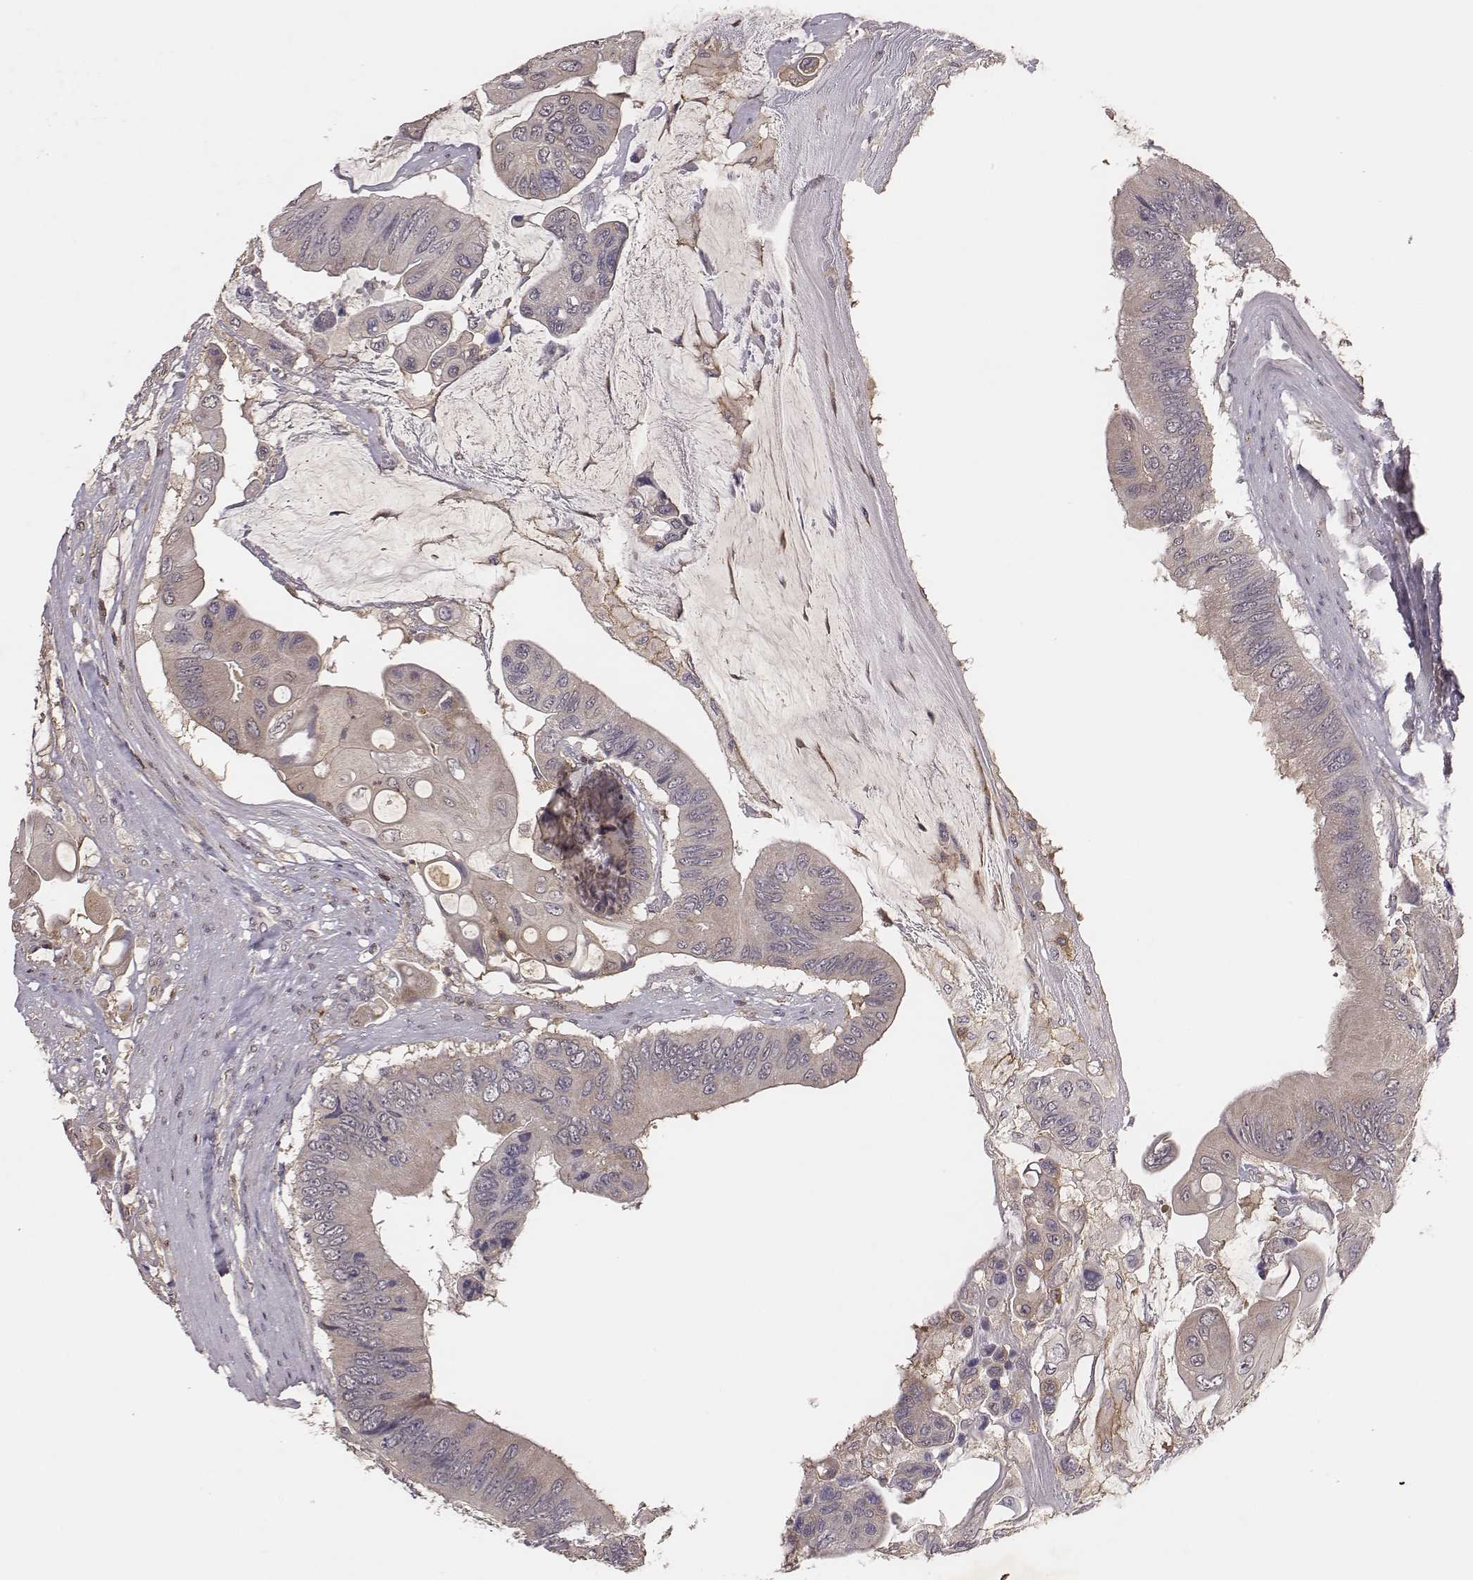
{"staining": {"intensity": "negative", "quantity": "none", "location": "none"}, "tissue": "colorectal cancer", "cell_type": "Tumor cells", "image_type": "cancer", "snomed": [{"axis": "morphology", "description": "Adenocarcinoma, NOS"}, {"axis": "topography", "description": "Rectum"}], "caption": "An image of adenocarcinoma (colorectal) stained for a protein displays no brown staining in tumor cells.", "gene": "PILRA", "patient": {"sex": "male", "age": 63}}